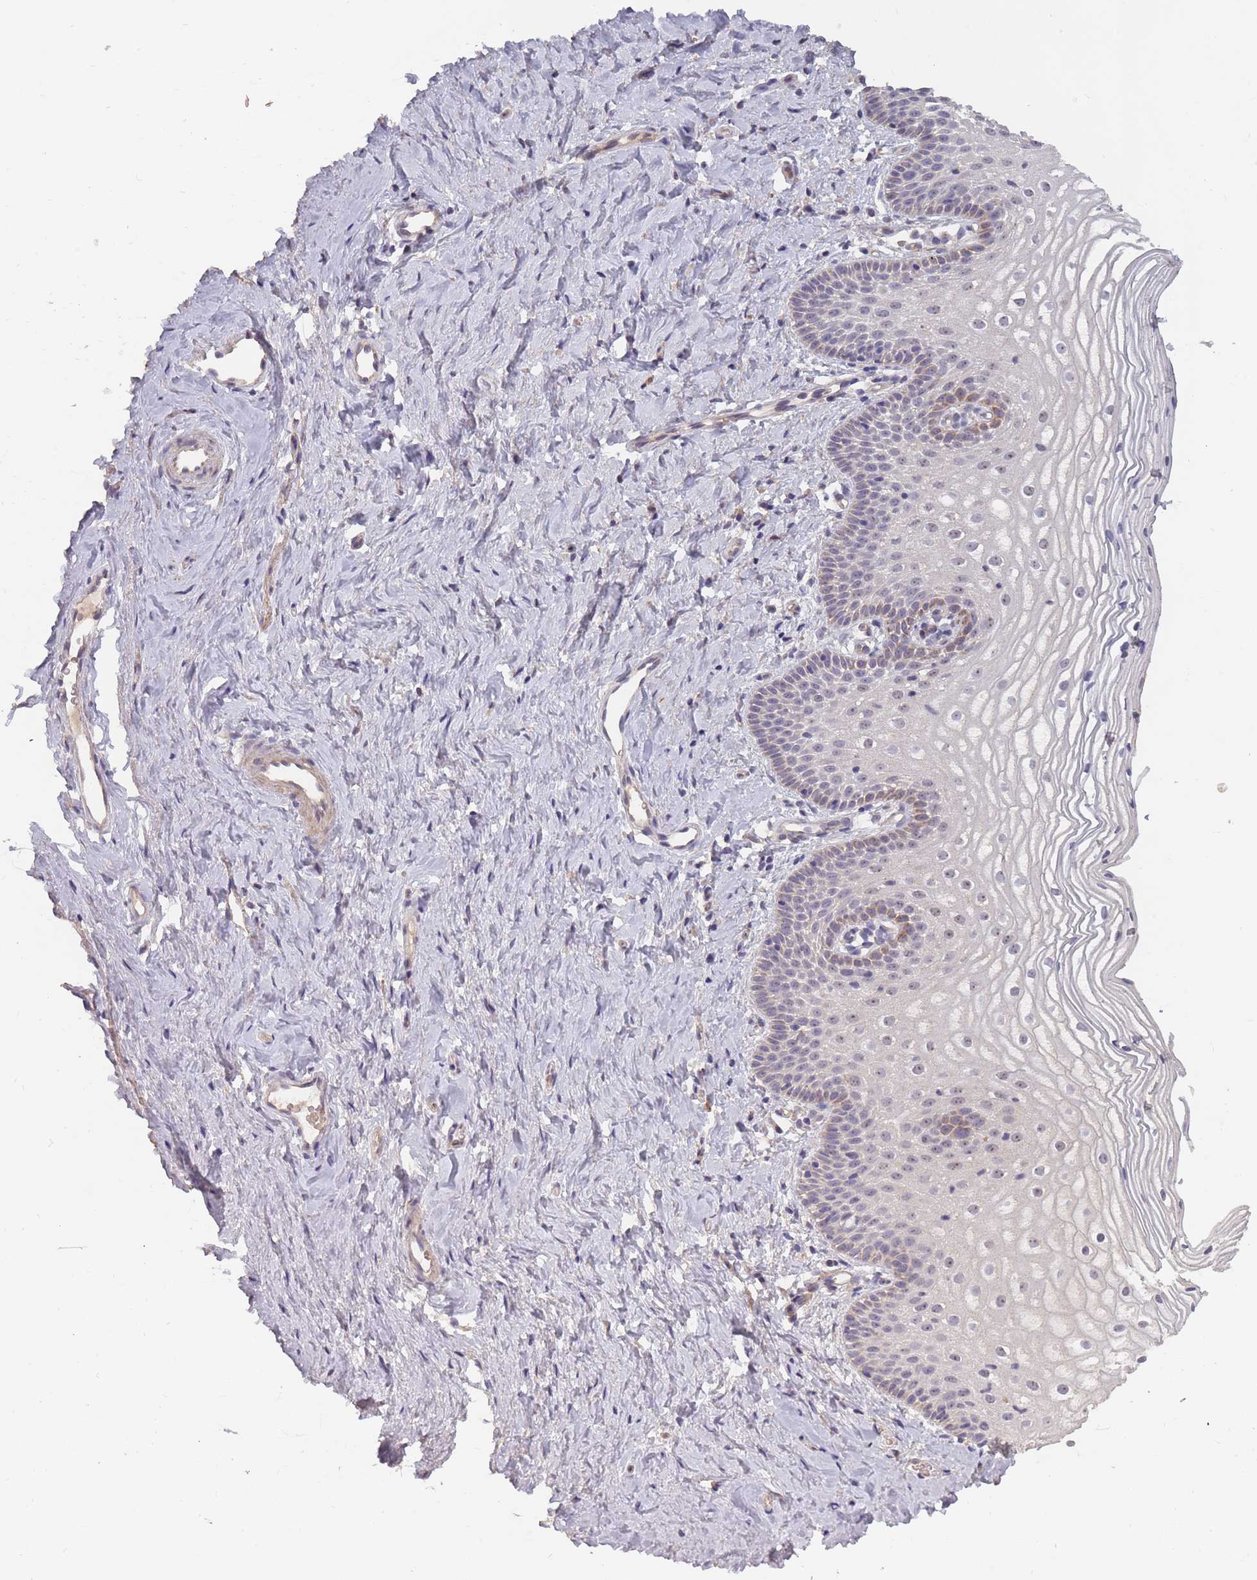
{"staining": {"intensity": "weak", "quantity": "25%-75%", "location": "nuclear"}, "tissue": "vagina", "cell_type": "Squamous epithelial cells", "image_type": "normal", "snomed": [{"axis": "morphology", "description": "Normal tissue, NOS"}, {"axis": "topography", "description": "Vagina"}], "caption": "High-magnification brightfield microscopy of unremarkable vagina stained with DAB (brown) and counterstained with hematoxylin (blue). squamous epithelial cells exhibit weak nuclear staining is present in about25%-75% of cells. (Brightfield microscopy of DAB IHC at high magnification).", "gene": "KIAA1755", "patient": {"sex": "female", "age": 56}}